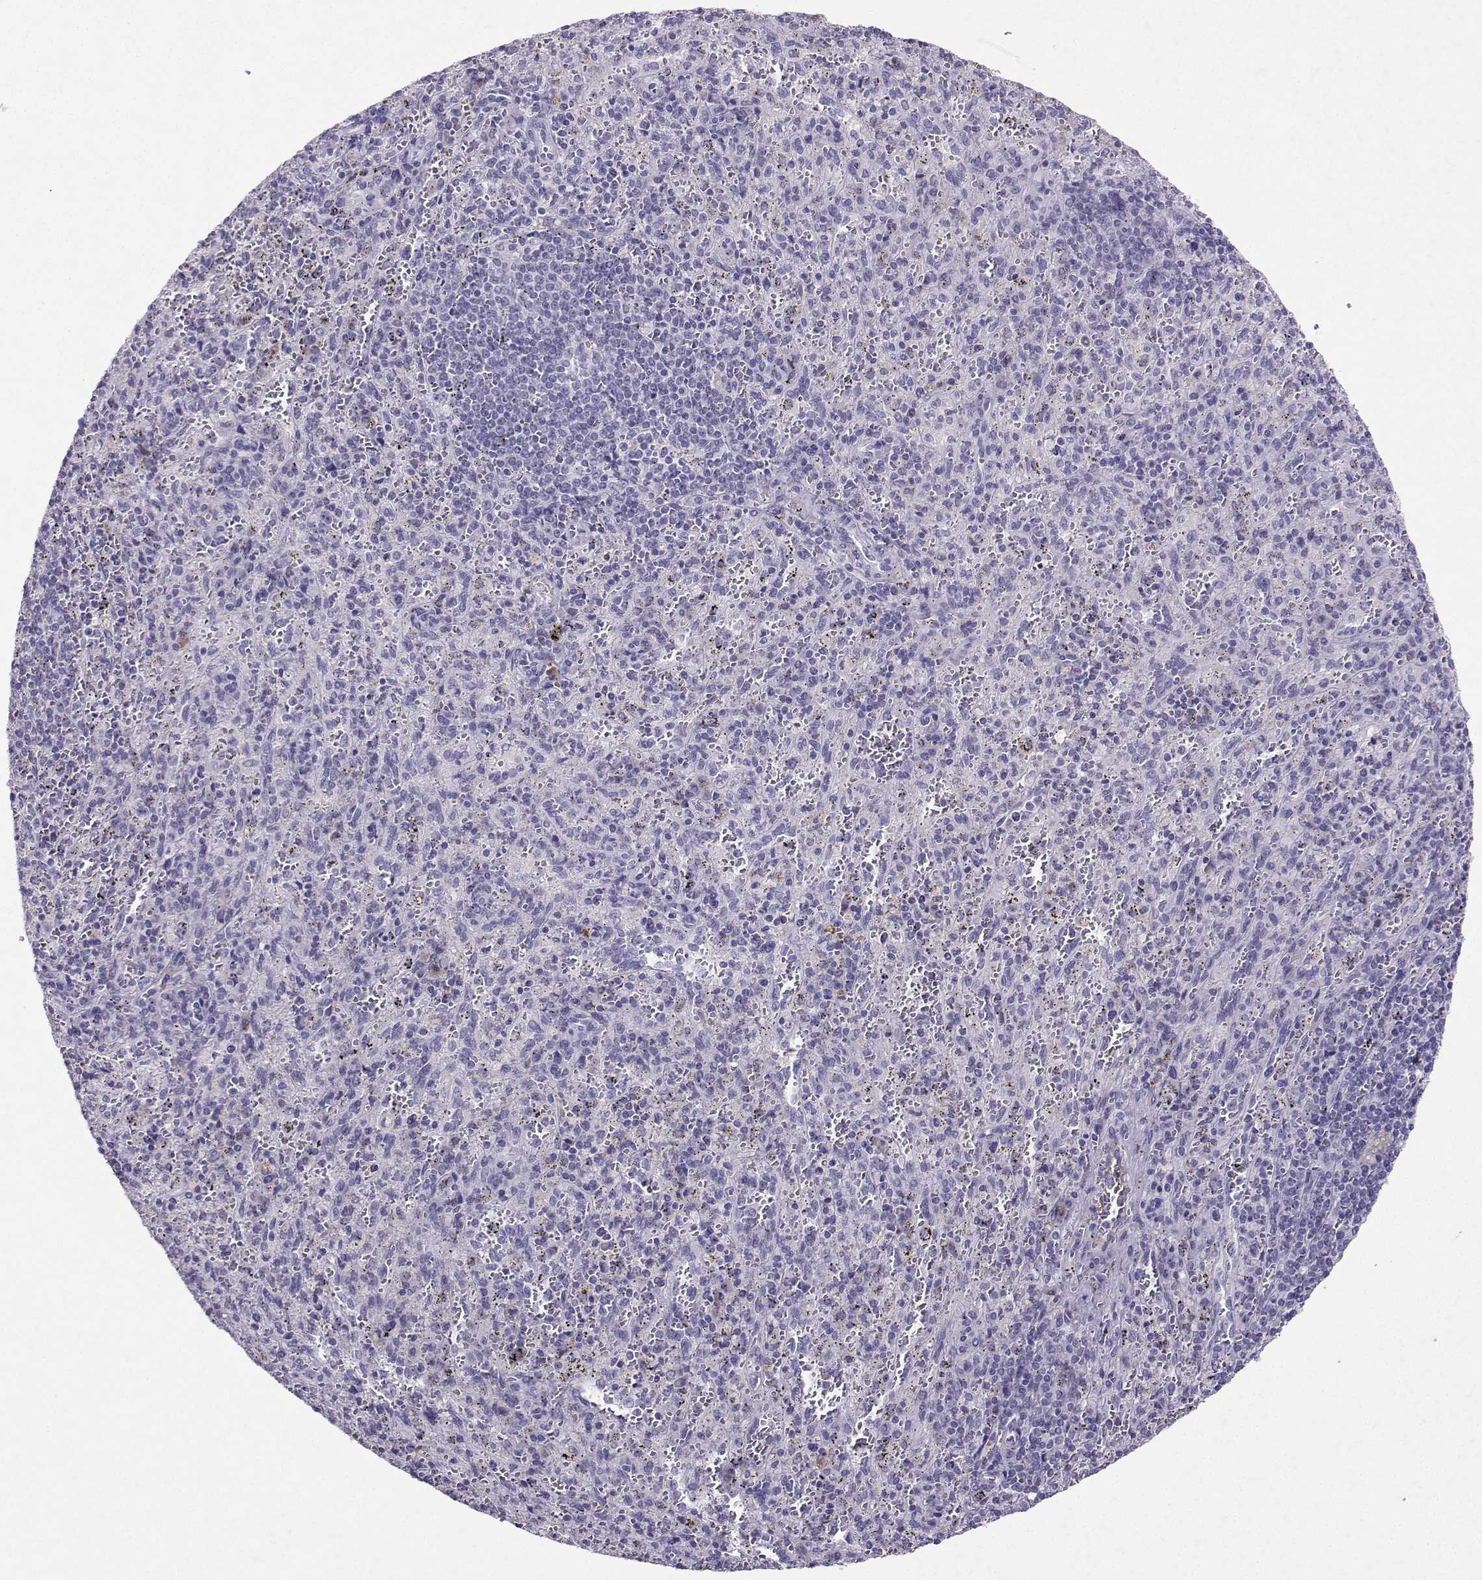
{"staining": {"intensity": "negative", "quantity": "none", "location": "none"}, "tissue": "spleen", "cell_type": "Cells in red pulp", "image_type": "normal", "snomed": [{"axis": "morphology", "description": "Normal tissue, NOS"}, {"axis": "topography", "description": "Spleen"}], "caption": "Immunohistochemistry (IHC) micrograph of unremarkable spleen: human spleen stained with DAB exhibits no significant protein expression in cells in red pulp. The staining was performed using DAB to visualize the protein expression in brown, while the nuclei were stained in blue with hematoxylin (Magnification: 20x).", "gene": "GRIK4", "patient": {"sex": "male", "age": 57}}